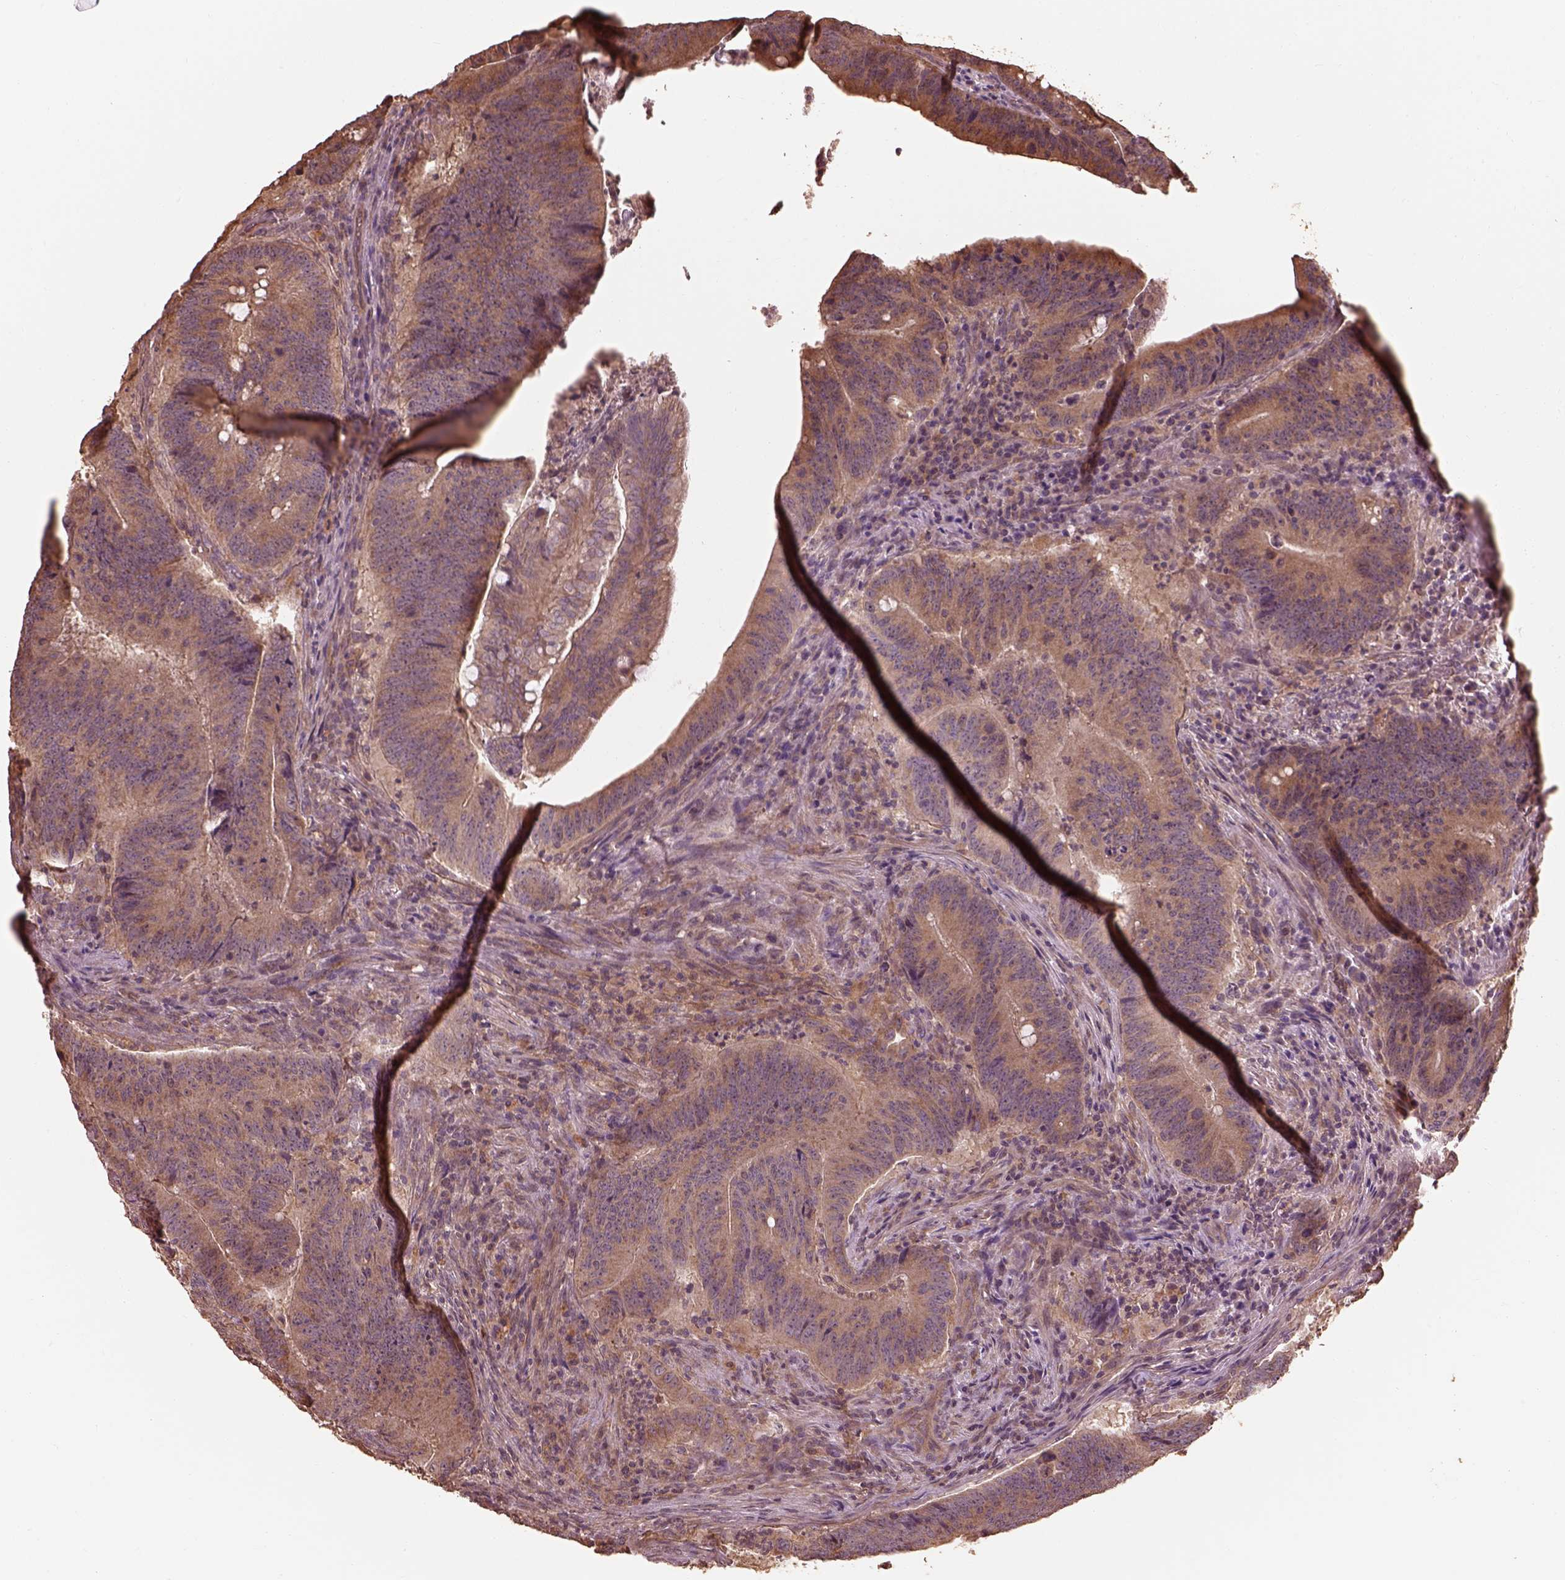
{"staining": {"intensity": "moderate", "quantity": ">75%", "location": "cytoplasmic/membranous"}, "tissue": "colorectal cancer", "cell_type": "Tumor cells", "image_type": "cancer", "snomed": [{"axis": "morphology", "description": "Adenocarcinoma, NOS"}, {"axis": "topography", "description": "Colon"}], "caption": "Immunohistochemistry (IHC) image of human colorectal cancer stained for a protein (brown), which shows medium levels of moderate cytoplasmic/membranous positivity in about >75% of tumor cells.", "gene": "METTL4", "patient": {"sex": "female", "age": 87}}